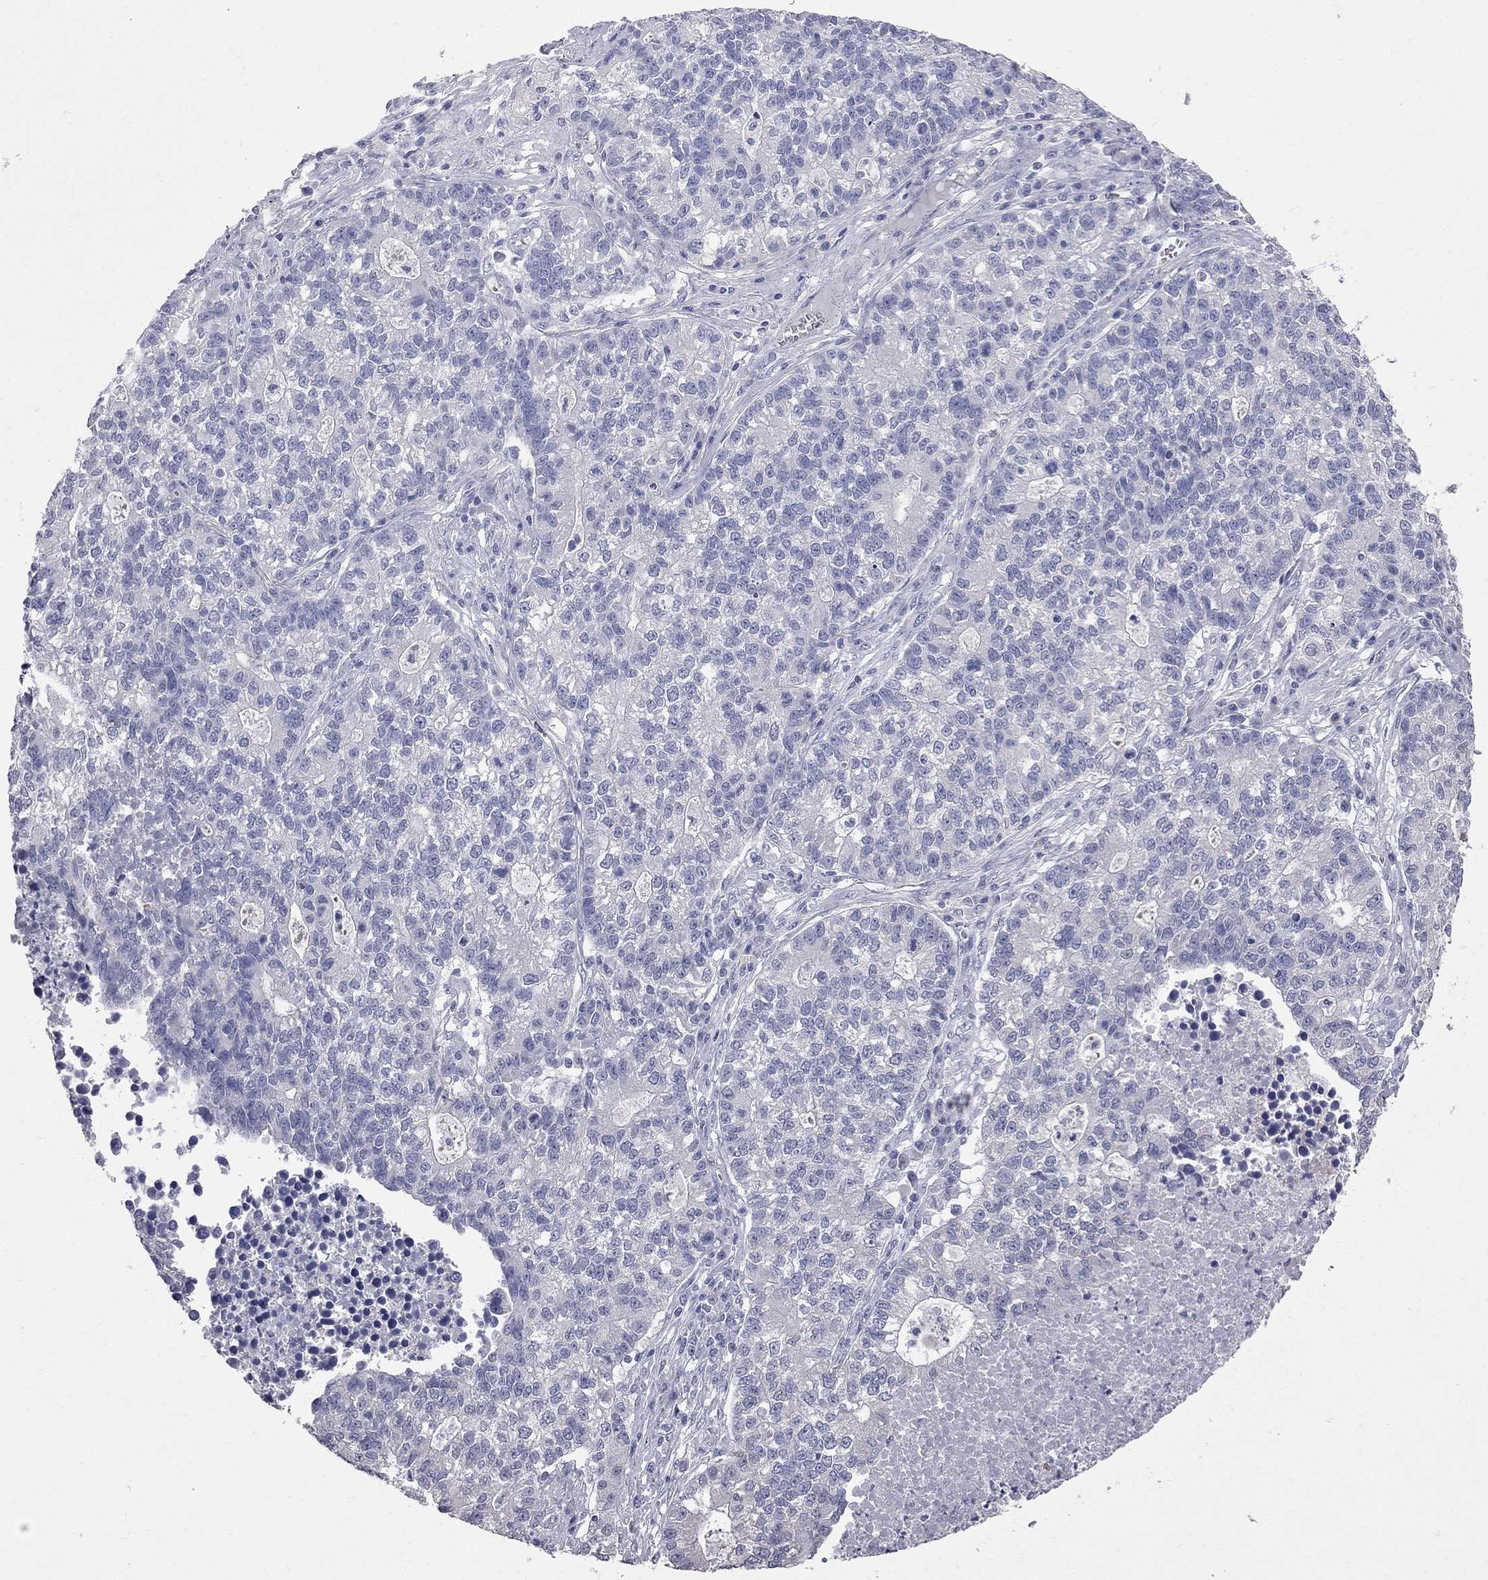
{"staining": {"intensity": "negative", "quantity": "none", "location": "none"}, "tissue": "lung cancer", "cell_type": "Tumor cells", "image_type": "cancer", "snomed": [{"axis": "morphology", "description": "Adenocarcinoma, NOS"}, {"axis": "topography", "description": "Lung"}], "caption": "Protein analysis of lung cancer (adenocarcinoma) exhibits no significant expression in tumor cells.", "gene": "NOS2", "patient": {"sex": "male", "age": 57}}